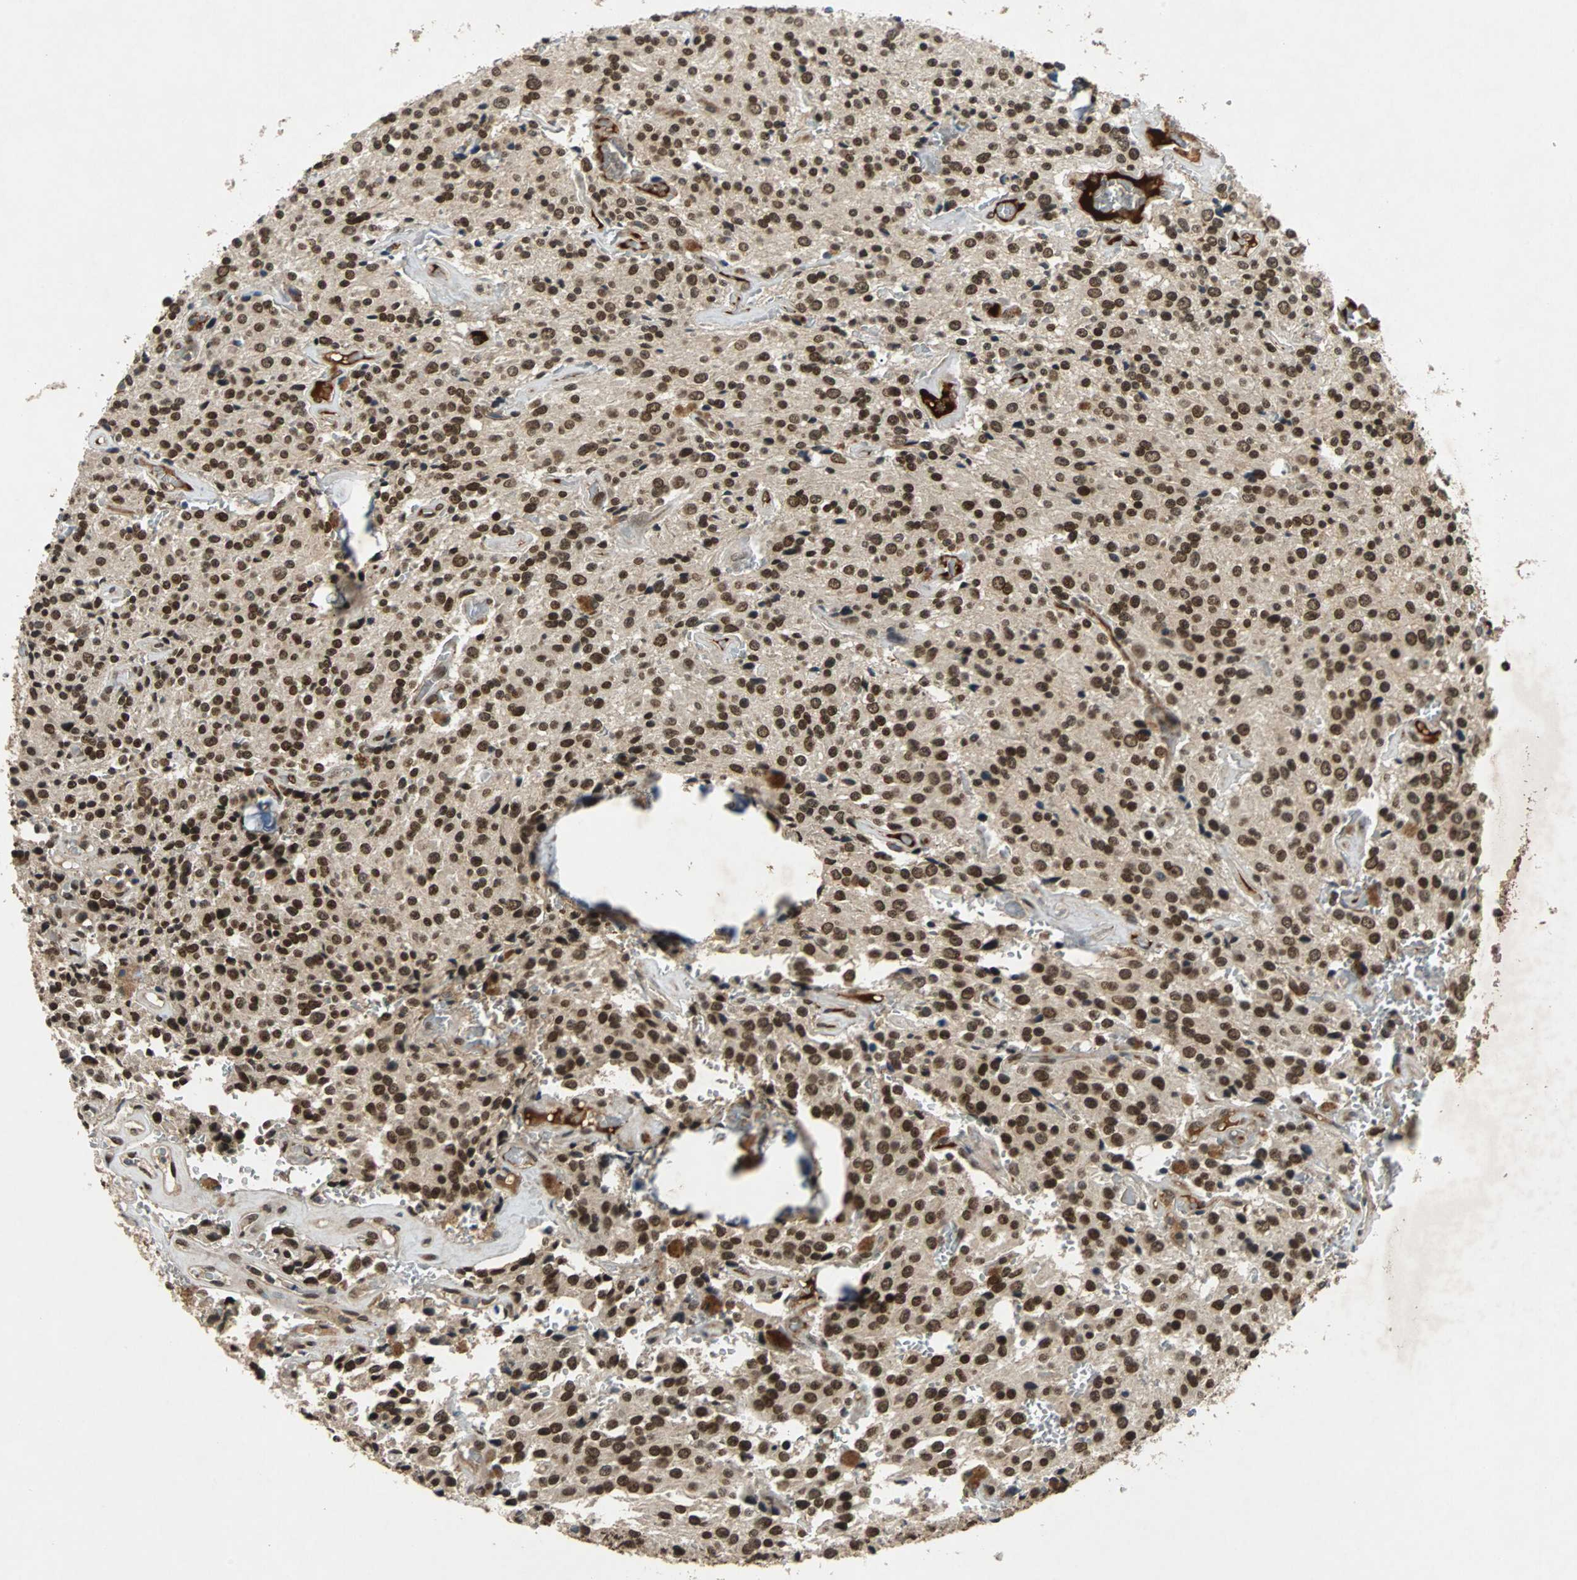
{"staining": {"intensity": "strong", "quantity": ">75%", "location": "nuclear"}, "tissue": "glioma", "cell_type": "Tumor cells", "image_type": "cancer", "snomed": [{"axis": "morphology", "description": "Glioma, malignant, Low grade"}, {"axis": "topography", "description": "Brain"}], "caption": "Immunohistochemistry (DAB (3,3'-diaminobenzidine)) staining of human glioma shows strong nuclear protein staining in approximately >75% of tumor cells.", "gene": "PHC1", "patient": {"sex": "male", "age": 58}}